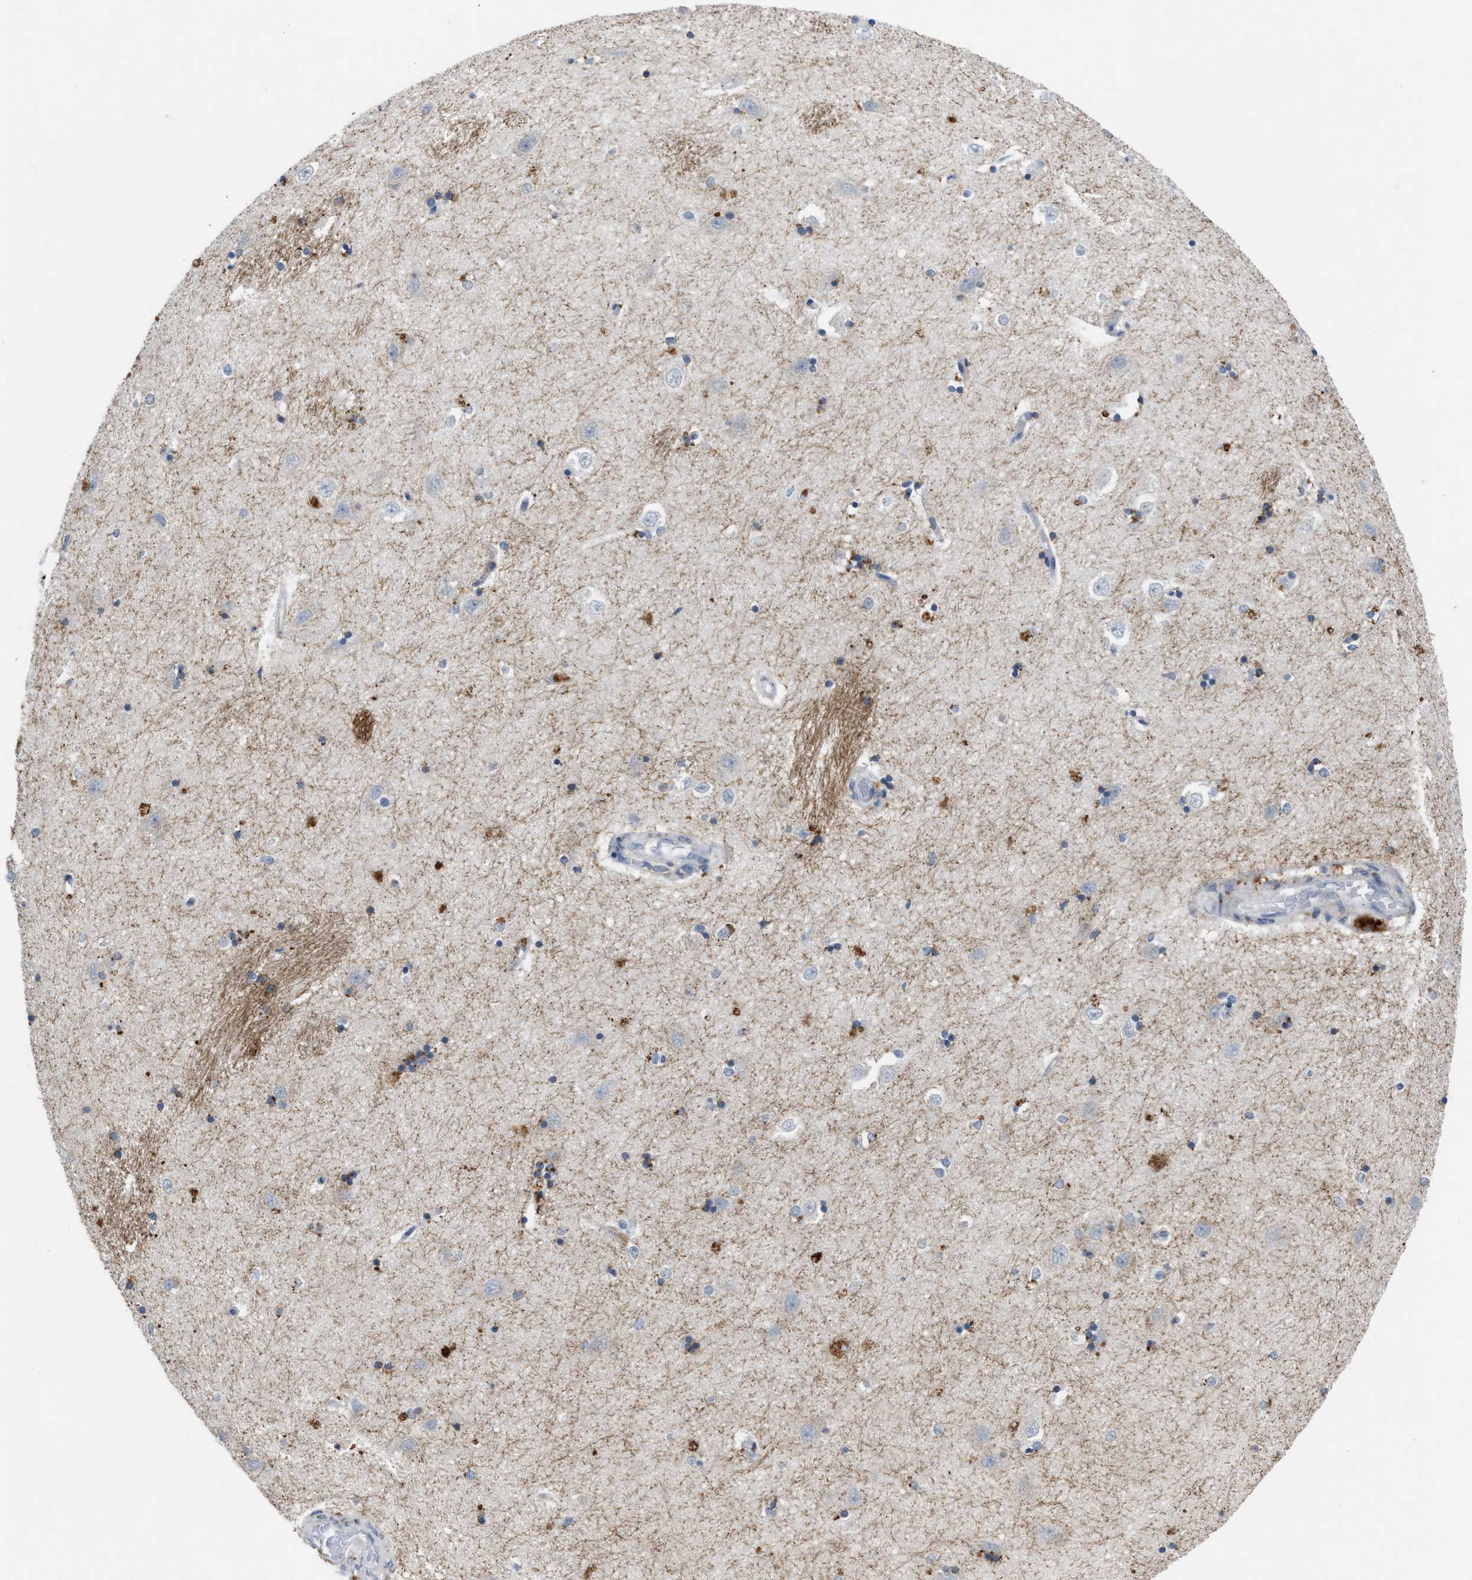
{"staining": {"intensity": "moderate", "quantity": "25%-75%", "location": "cytoplasmic/membranous"}, "tissue": "hippocampus", "cell_type": "Glial cells", "image_type": "normal", "snomed": [{"axis": "morphology", "description": "Normal tissue, NOS"}, {"axis": "topography", "description": "Hippocampus"}], "caption": "The micrograph displays staining of unremarkable hippocampus, revealing moderate cytoplasmic/membranous protein expression (brown color) within glial cells.", "gene": "SLC5A5", "patient": {"sex": "male", "age": 45}}